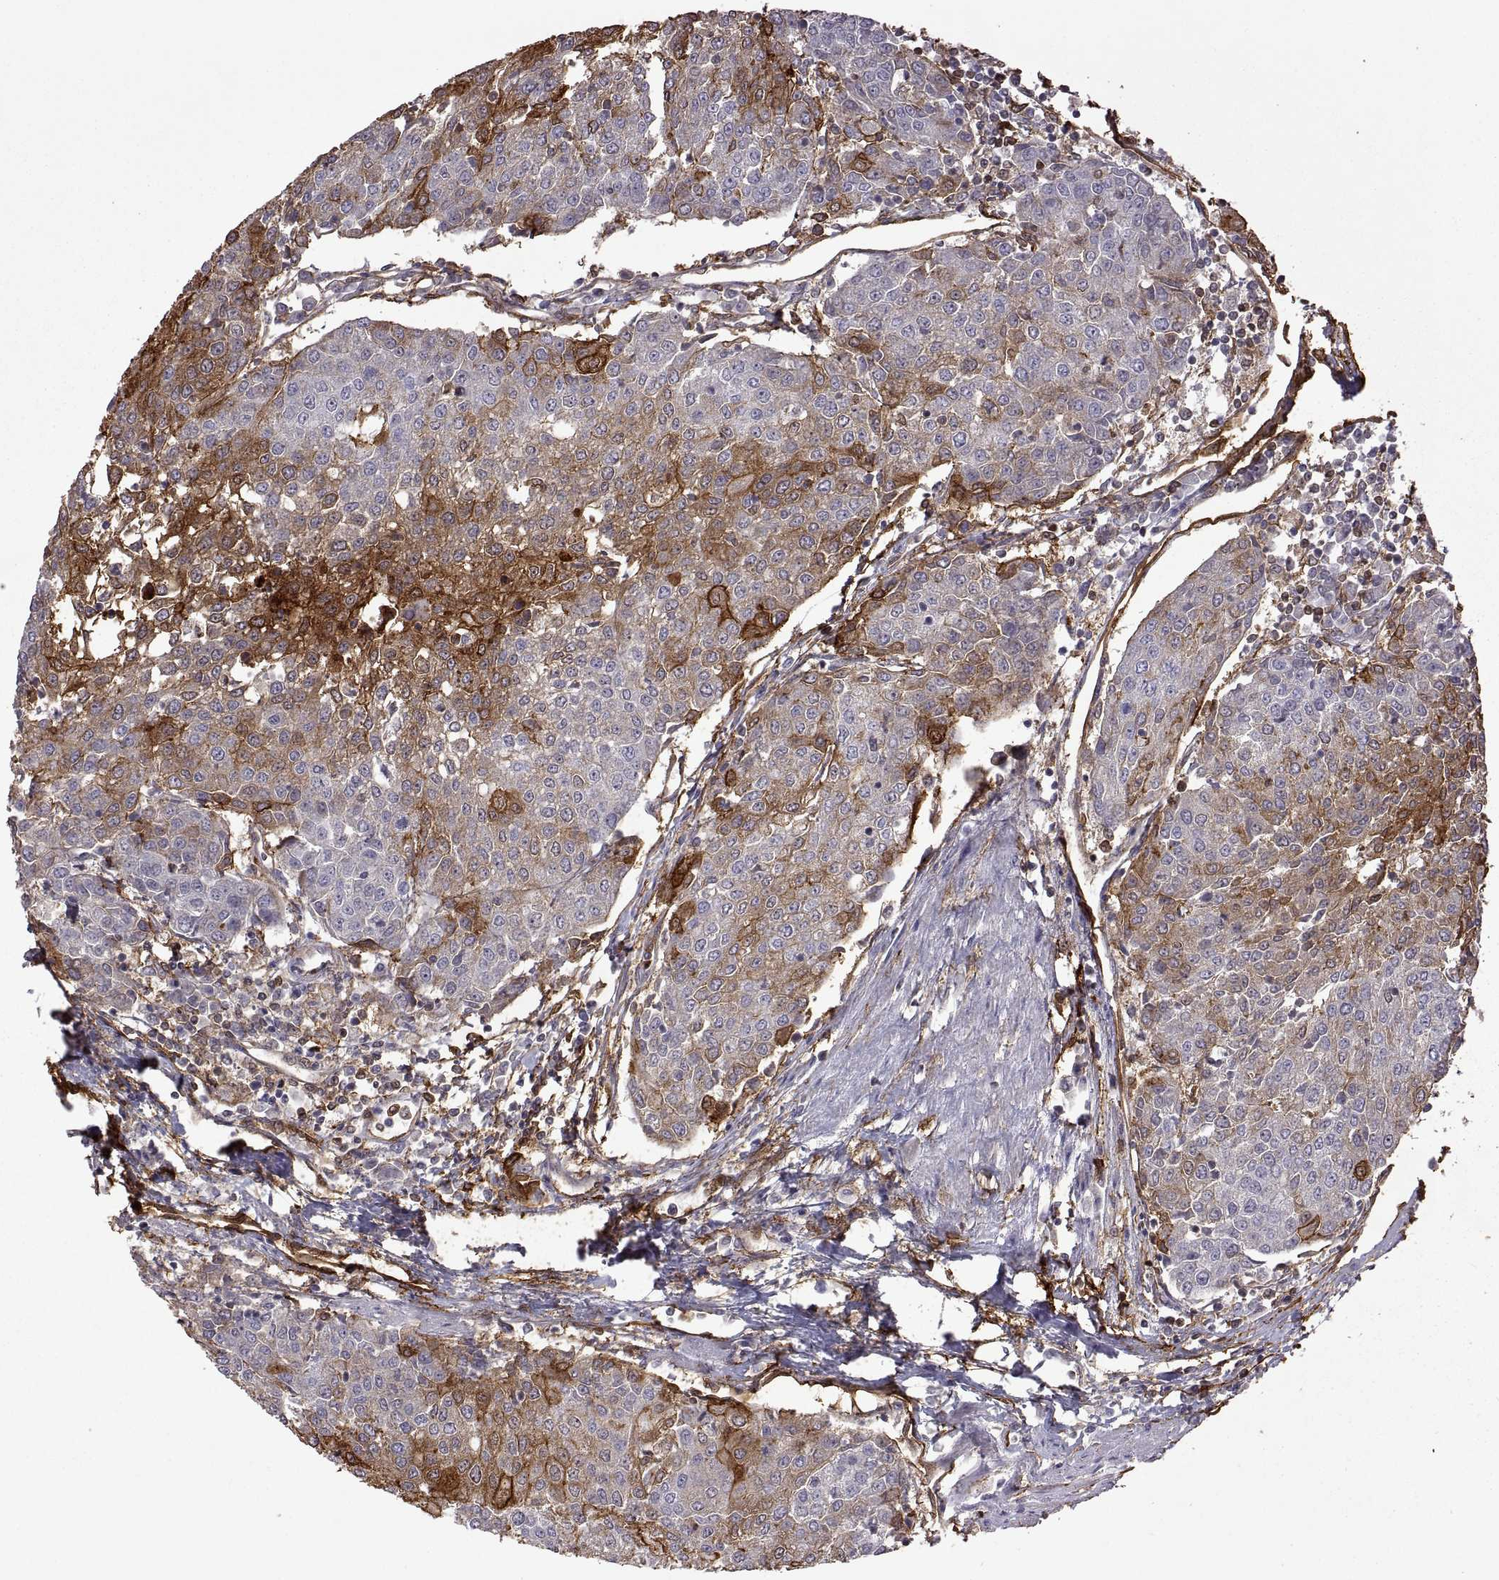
{"staining": {"intensity": "moderate", "quantity": "25%-75%", "location": "cytoplasmic/membranous"}, "tissue": "urothelial cancer", "cell_type": "Tumor cells", "image_type": "cancer", "snomed": [{"axis": "morphology", "description": "Urothelial carcinoma, High grade"}, {"axis": "topography", "description": "Urinary bladder"}], "caption": "The photomicrograph displays immunohistochemical staining of urothelial cancer. There is moderate cytoplasmic/membranous staining is present in approximately 25%-75% of tumor cells. The protein is stained brown, and the nuclei are stained in blue (DAB (3,3'-diaminobenzidine) IHC with brightfield microscopy, high magnification).", "gene": "S100A10", "patient": {"sex": "female", "age": 85}}